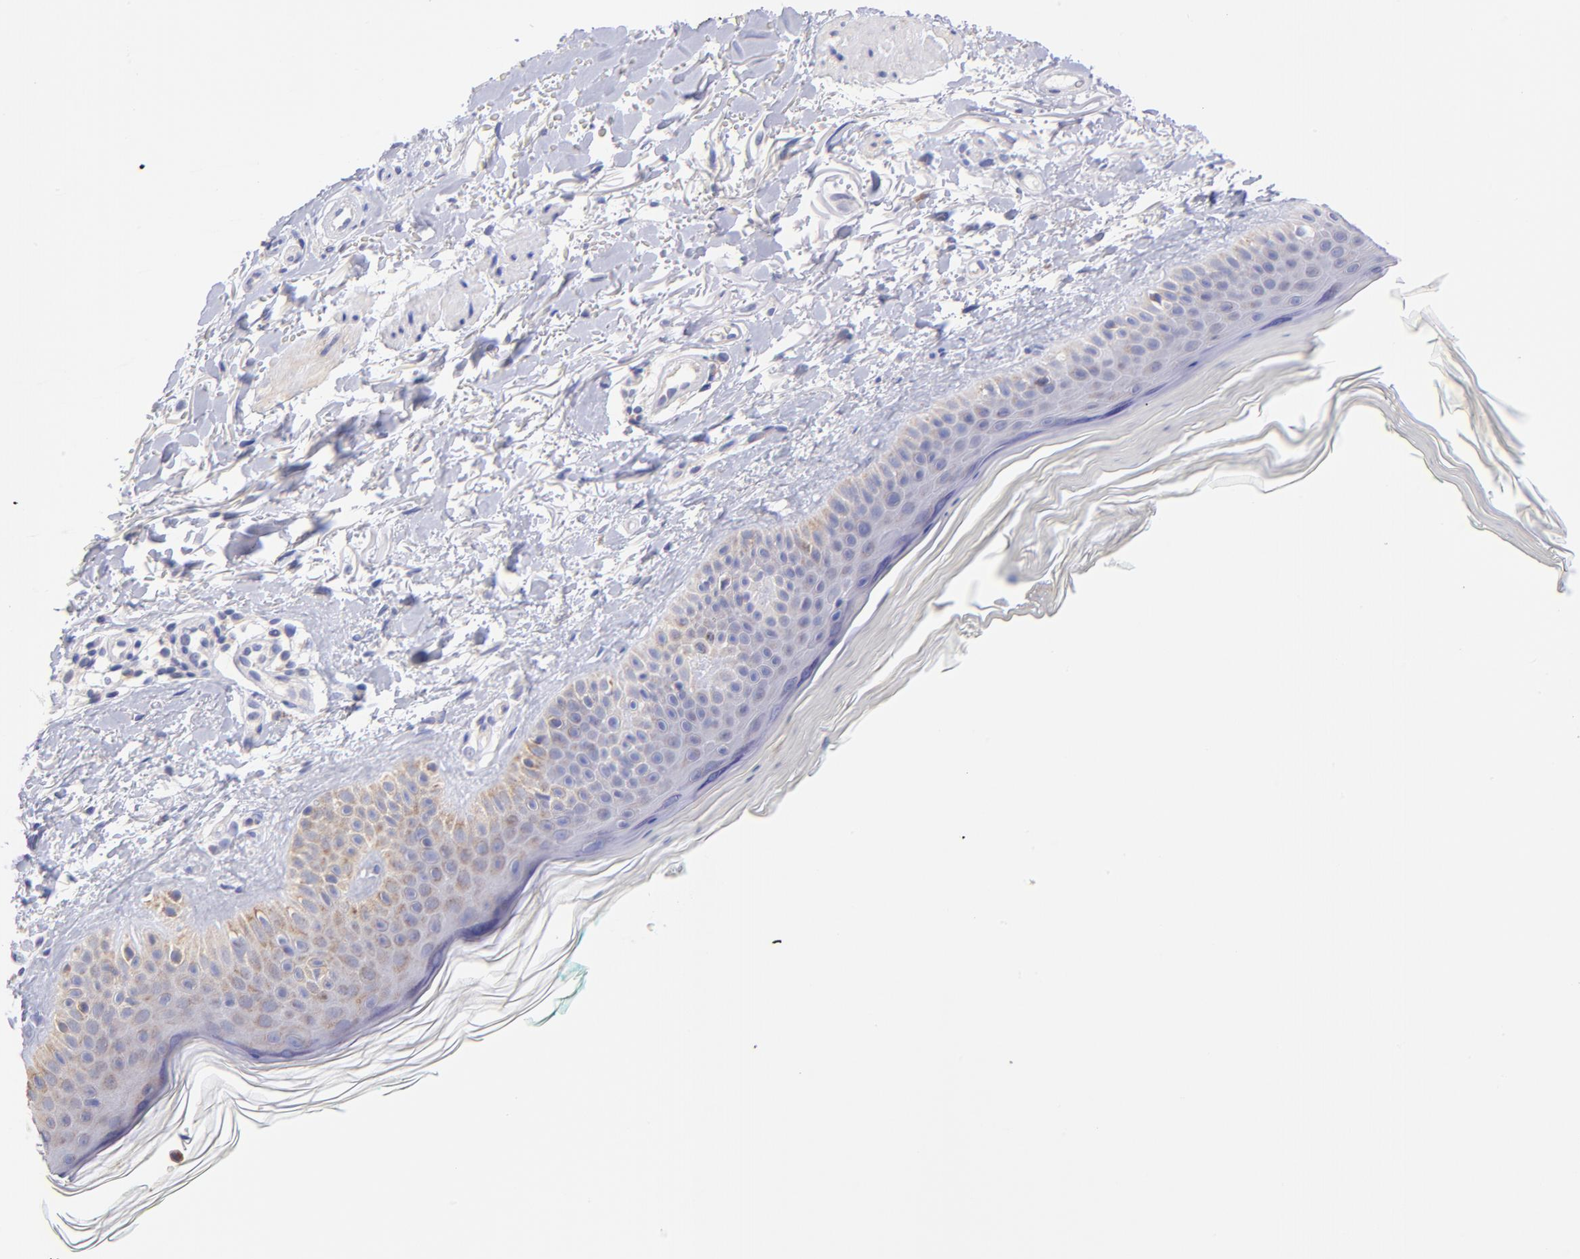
{"staining": {"intensity": "negative", "quantity": "none", "location": "none"}, "tissue": "skin", "cell_type": "Fibroblasts", "image_type": "normal", "snomed": [{"axis": "morphology", "description": "Normal tissue, NOS"}, {"axis": "topography", "description": "Skin"}], "caption": "Fibroblasts are negative for protein expression in normal human skin.", "gene": "NDUFB7", "patient": {"sex": "male", "age": 71}}